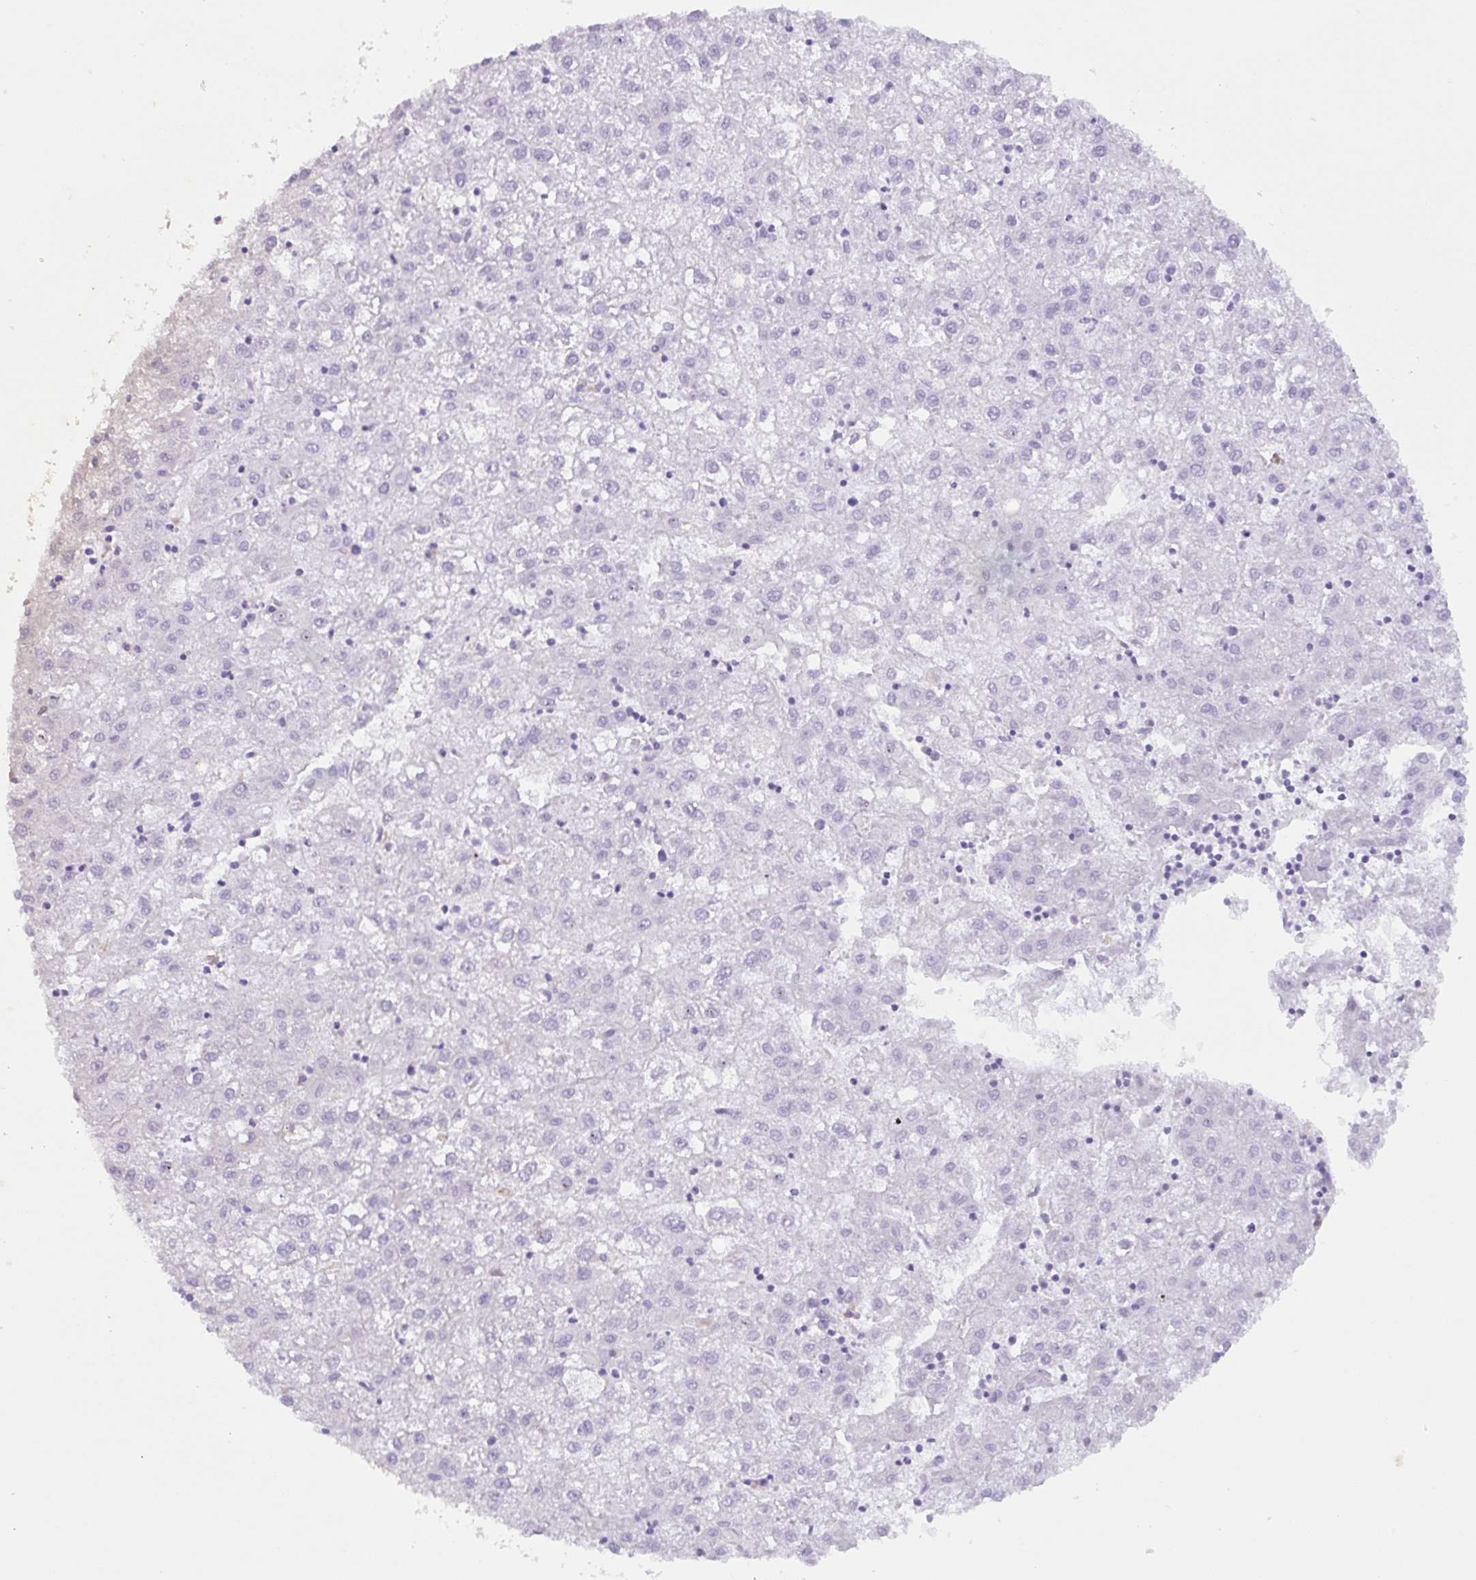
{"staining": {"intensity": "negative", "quantity": "none", "location": "none"}, "tissue": "liver cancer", "cell_type": "Tumor cells", "image_type": "cancer", "snomed": [{"axis": "morphology", "description": "Carcinoma, Hepatocellular, NOS"}, {"axis": "topography", "description": "Liver"}], "caption": "Immunohistochemical staining of human liver cancer demonstrates no significant staining in tumor cells. (DAB immunohistochemistry with hematoxylin counter stain).", "gene": "DOK4", "patient": {"sex": "male", "age": 72}}